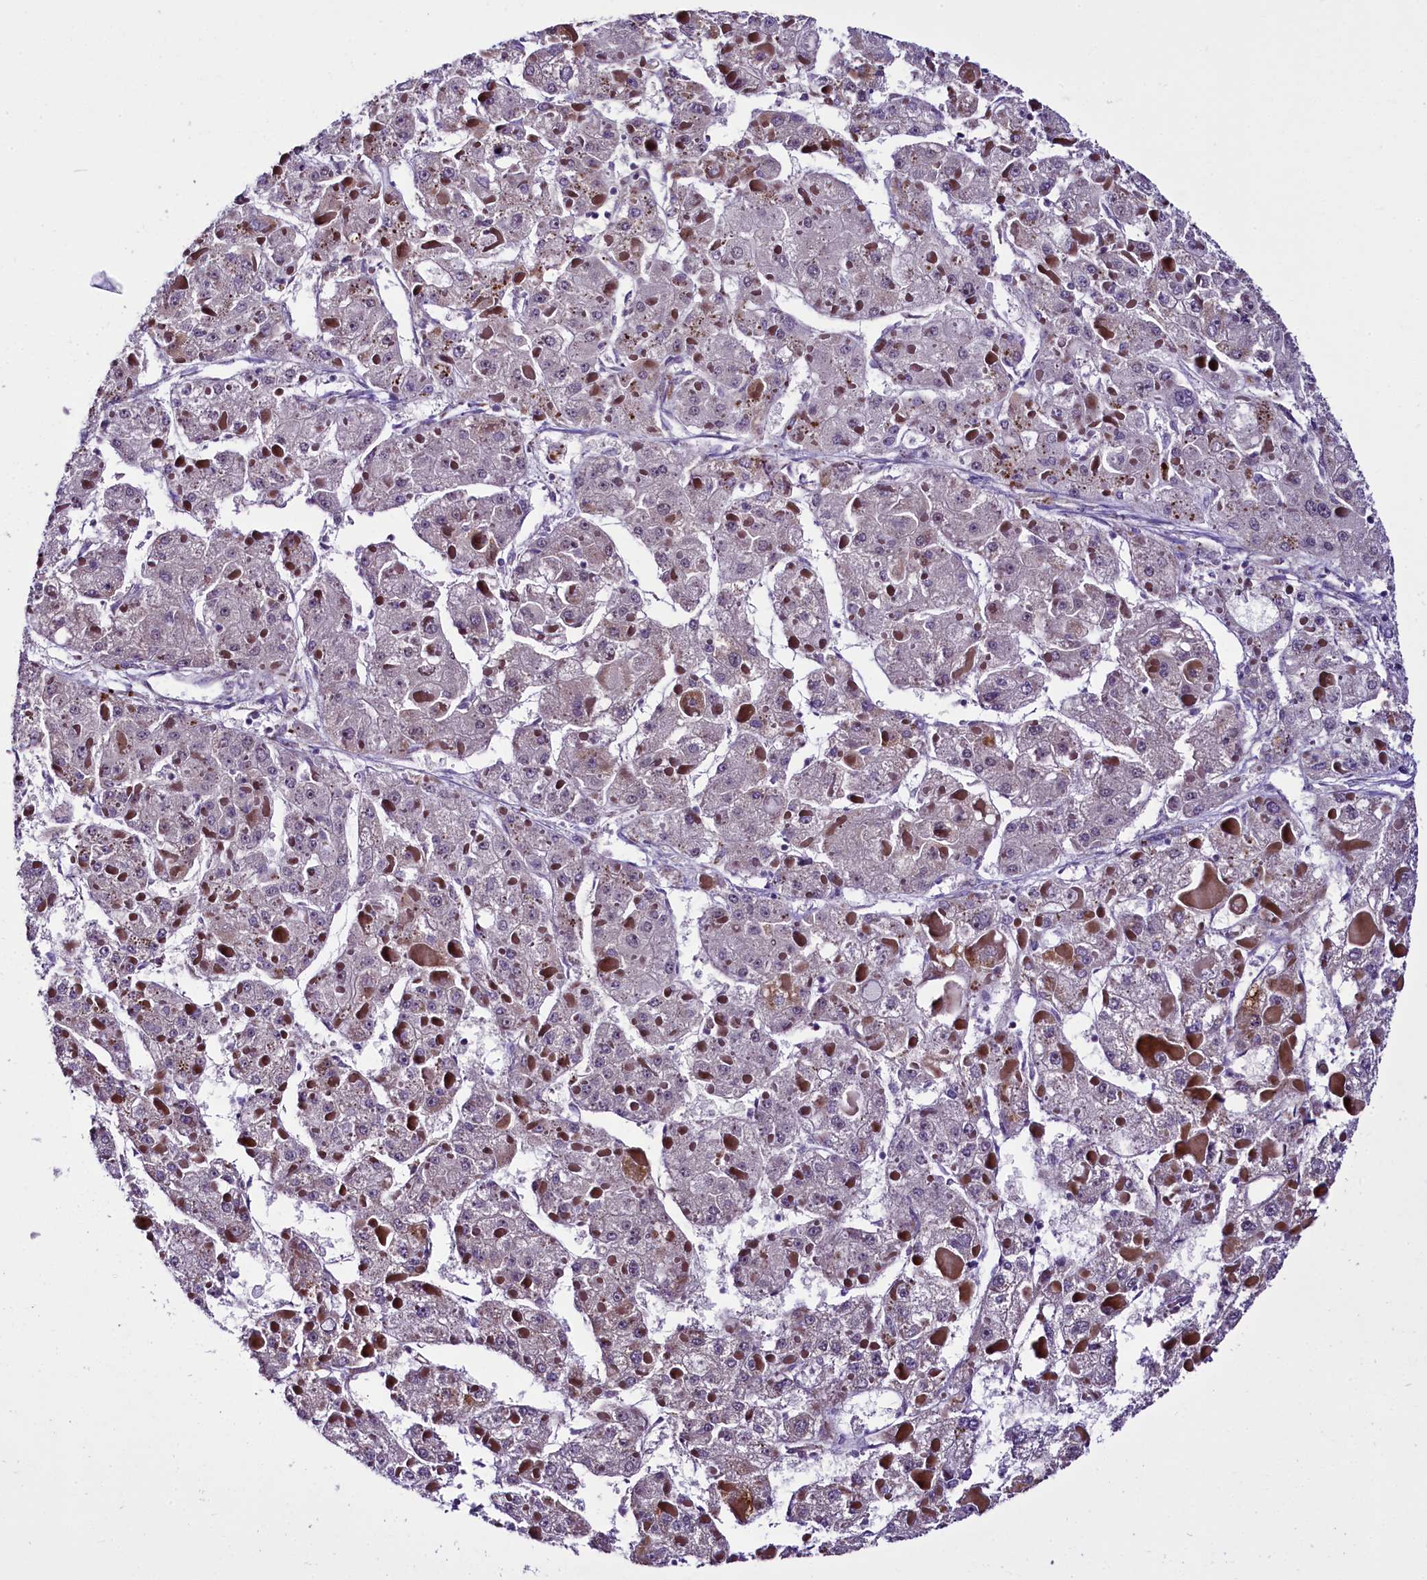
{"staining": {"intensity": "negative", "quantity": "none", "location": "none"}, "tissue": "liver cancer", "cell_type": "Tumor cells", "image_type": "cancer", "snomed": [{"axis": "morphology", "description": "Carcinoma, Hepatocellular, NOS"}, {"axis": "topography", "description": "Liver"}], "caption": "This image is of liver cancer stained with immunohistochemistry to label a protein in brown with the nuclei are counter-stained blue. There is no staining in tumor cells. (Brightfield microscopy of DAB IHC at high magnification).", "gene": "RPUSD2", "patient": {"sex": "female", "age": 73}}